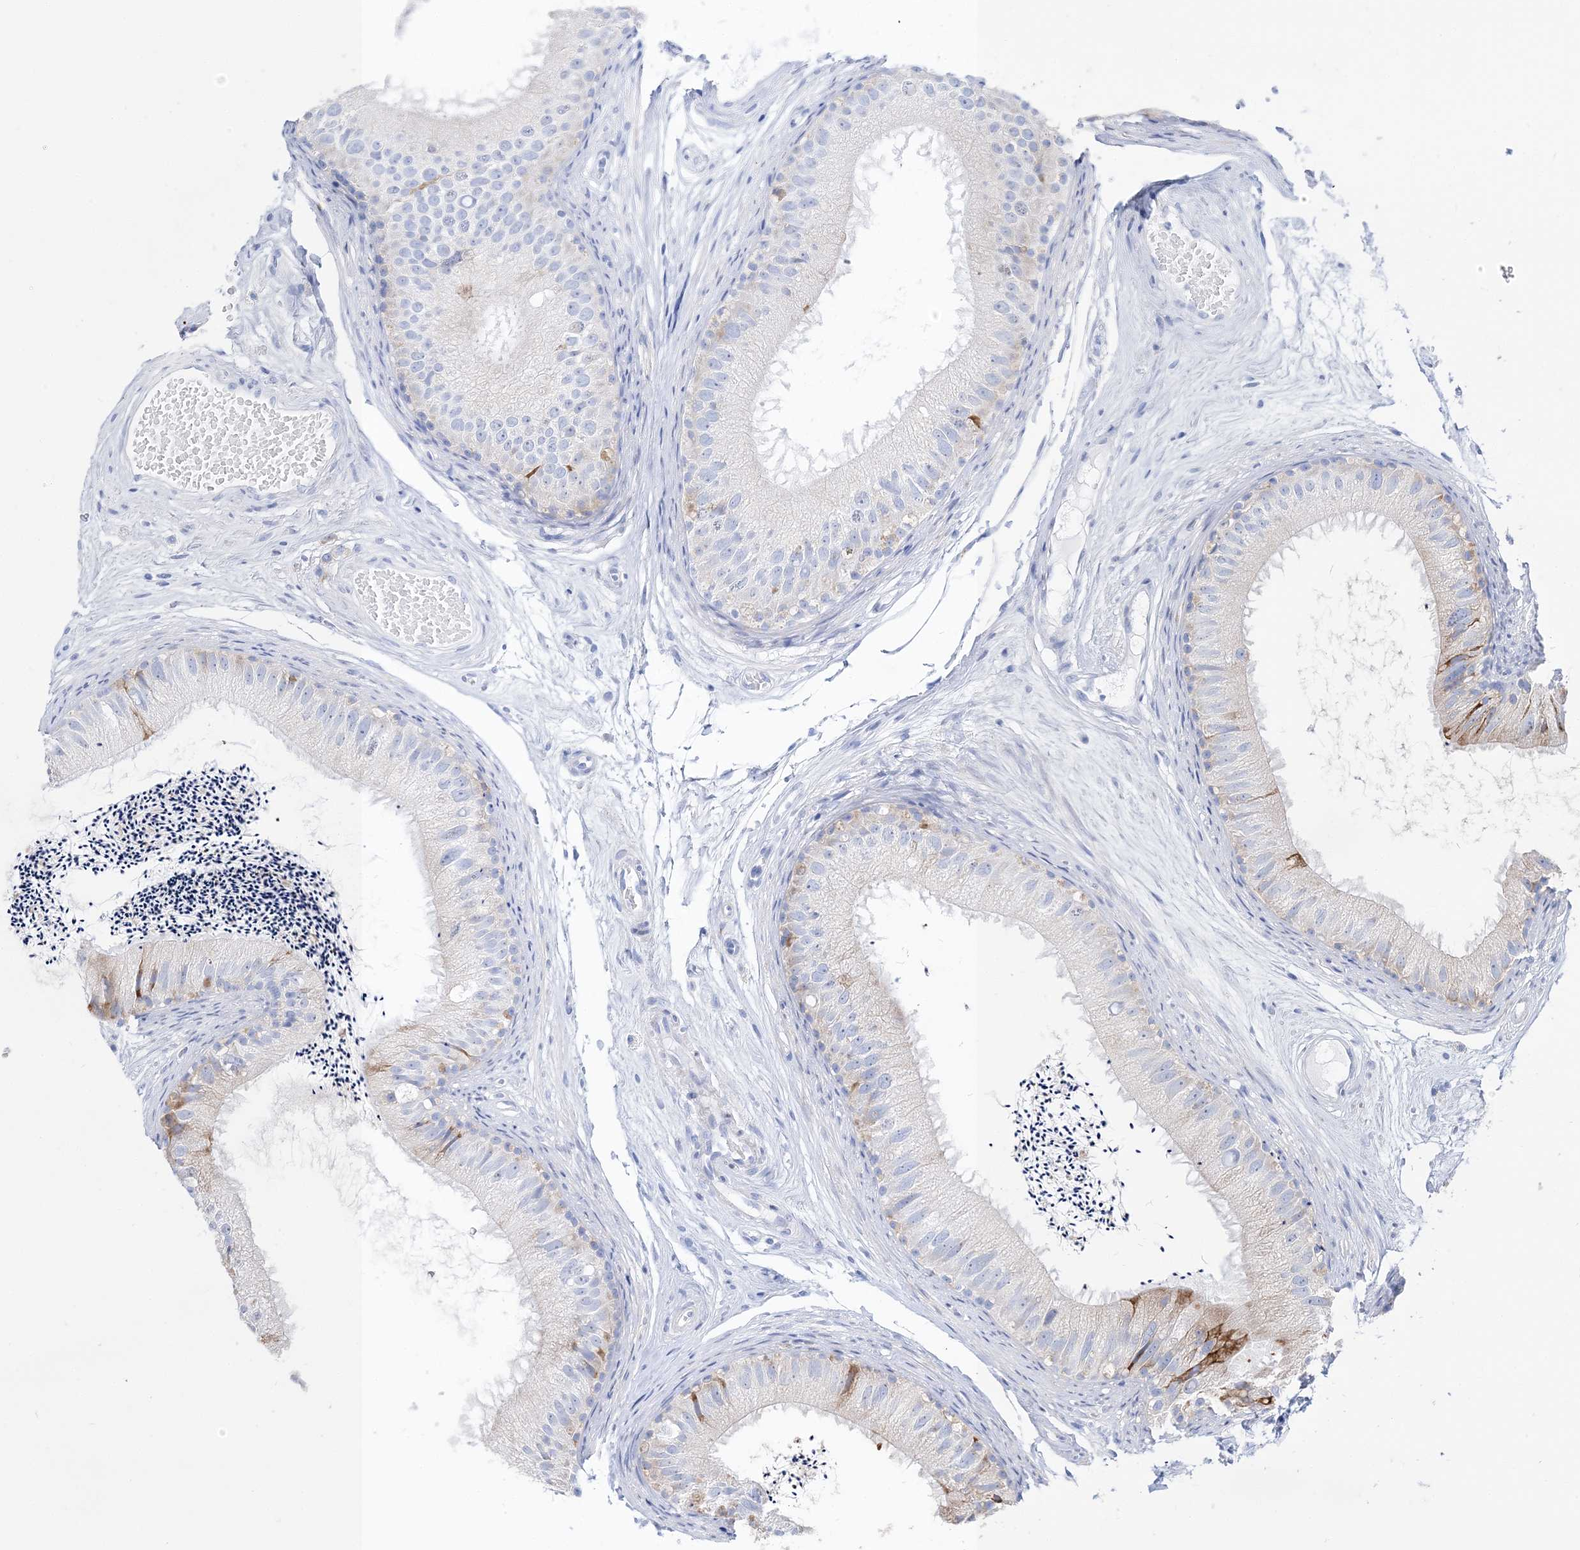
{"staining": {"intensity": "moderate", "quantity": "<25%", "location": "cytoplasmic/membranous"}, "tissue": "epididymis", "cell_type": "Glandular cells", "image_type": "normal", "snomed": [{"axis": "morphology", "description": "Normal tissue, NOS"}, {"axis": "topography", "description": "Epididymis"}], "caption": "Protein staining demonstrates moderate cytoplasmic/membranous positivity in about <25% of glandular cells in benign epididymis.", "gene": "TSPYL6", "patient": {"sex": "male", "age": 77}}